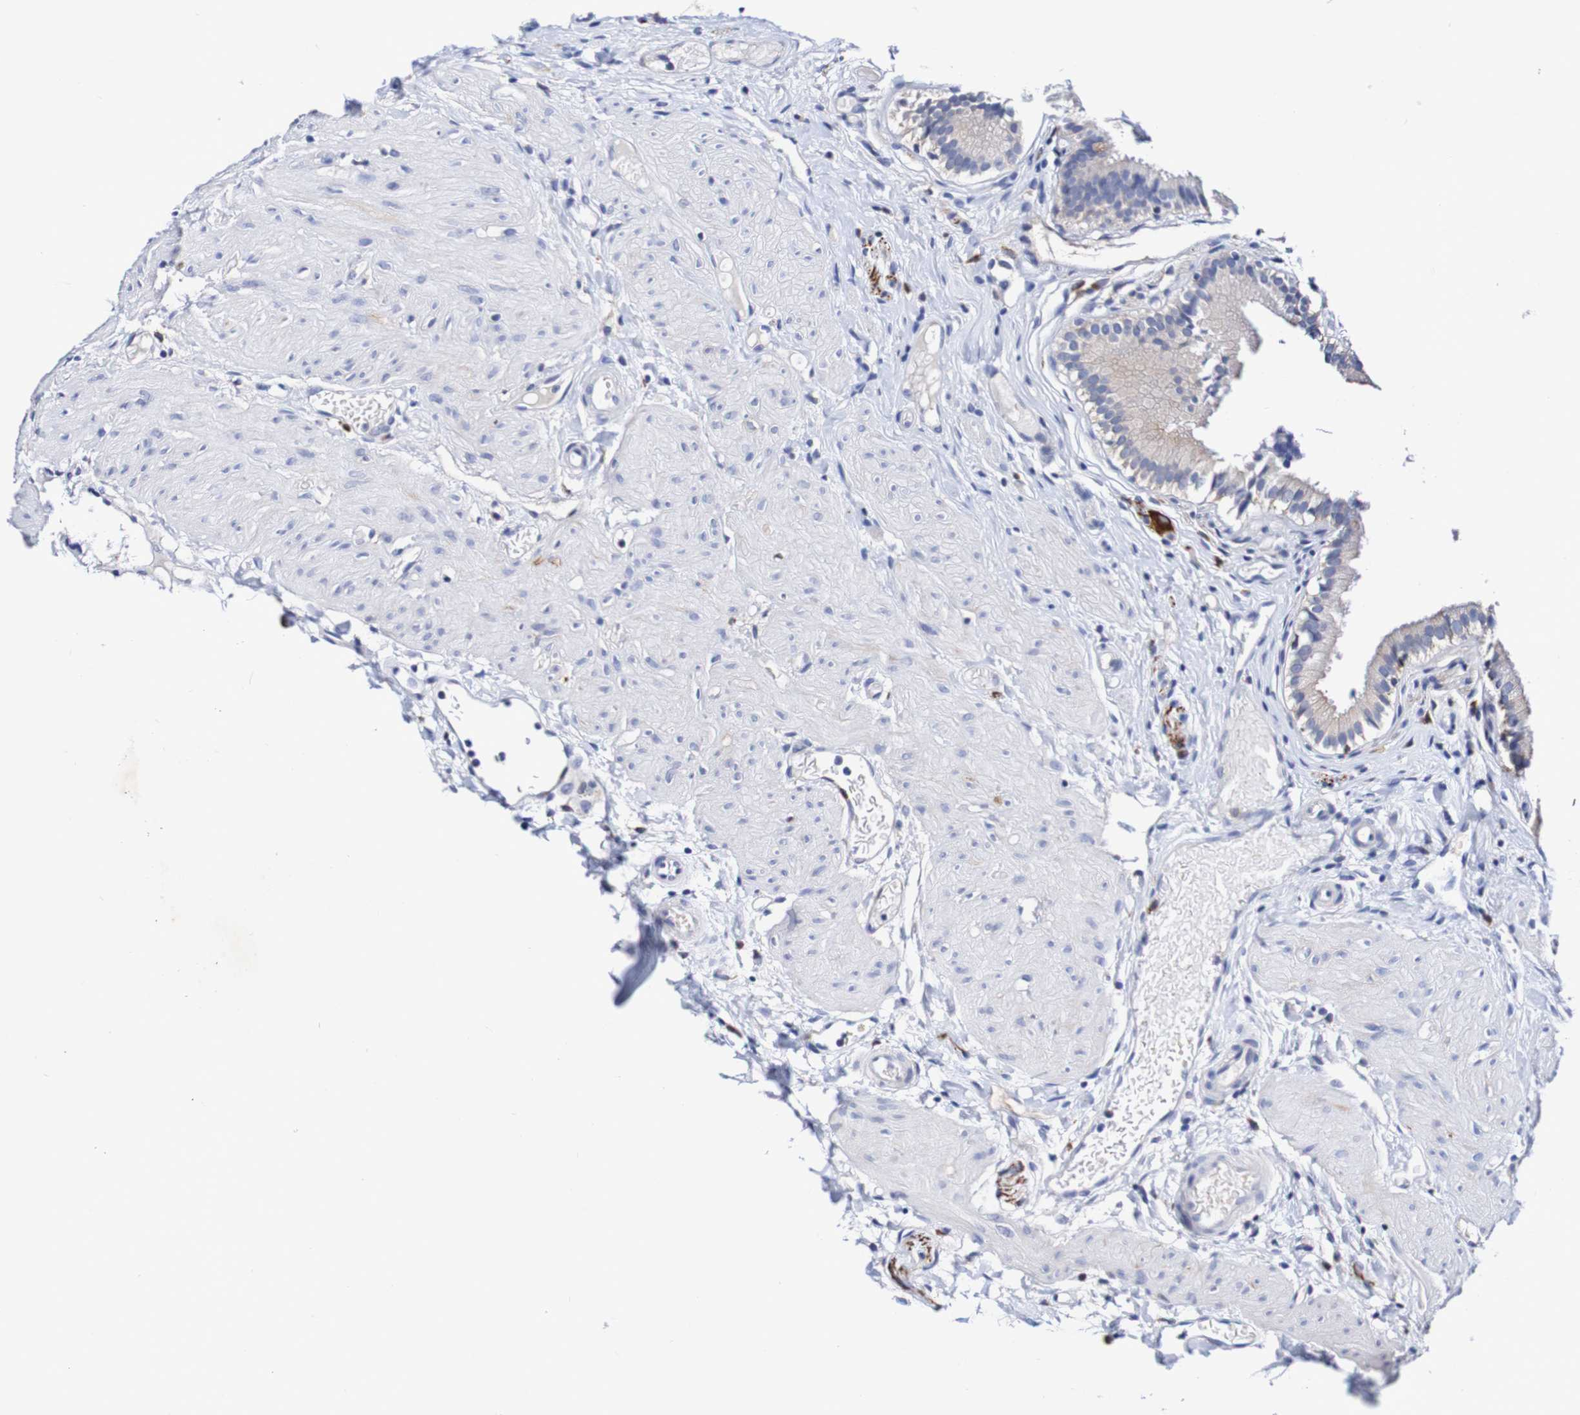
{"staining": {"intensity": "negative", "quantity": "none", "location": "none"}, "tissue": "gallbladder", "cell_type": "Glandular cells", "image_type": "normal", "snomed": [{"axis": "morphology", "description": "Normal tissue, NOS"}, {"axis": "topography", "description": "Gallbladder"}], "caption": "The image shows no staining of glandular cells in benign gallbladder.", "gene": "SEZ6", "patient": {"sex": "female", "age": 26}}